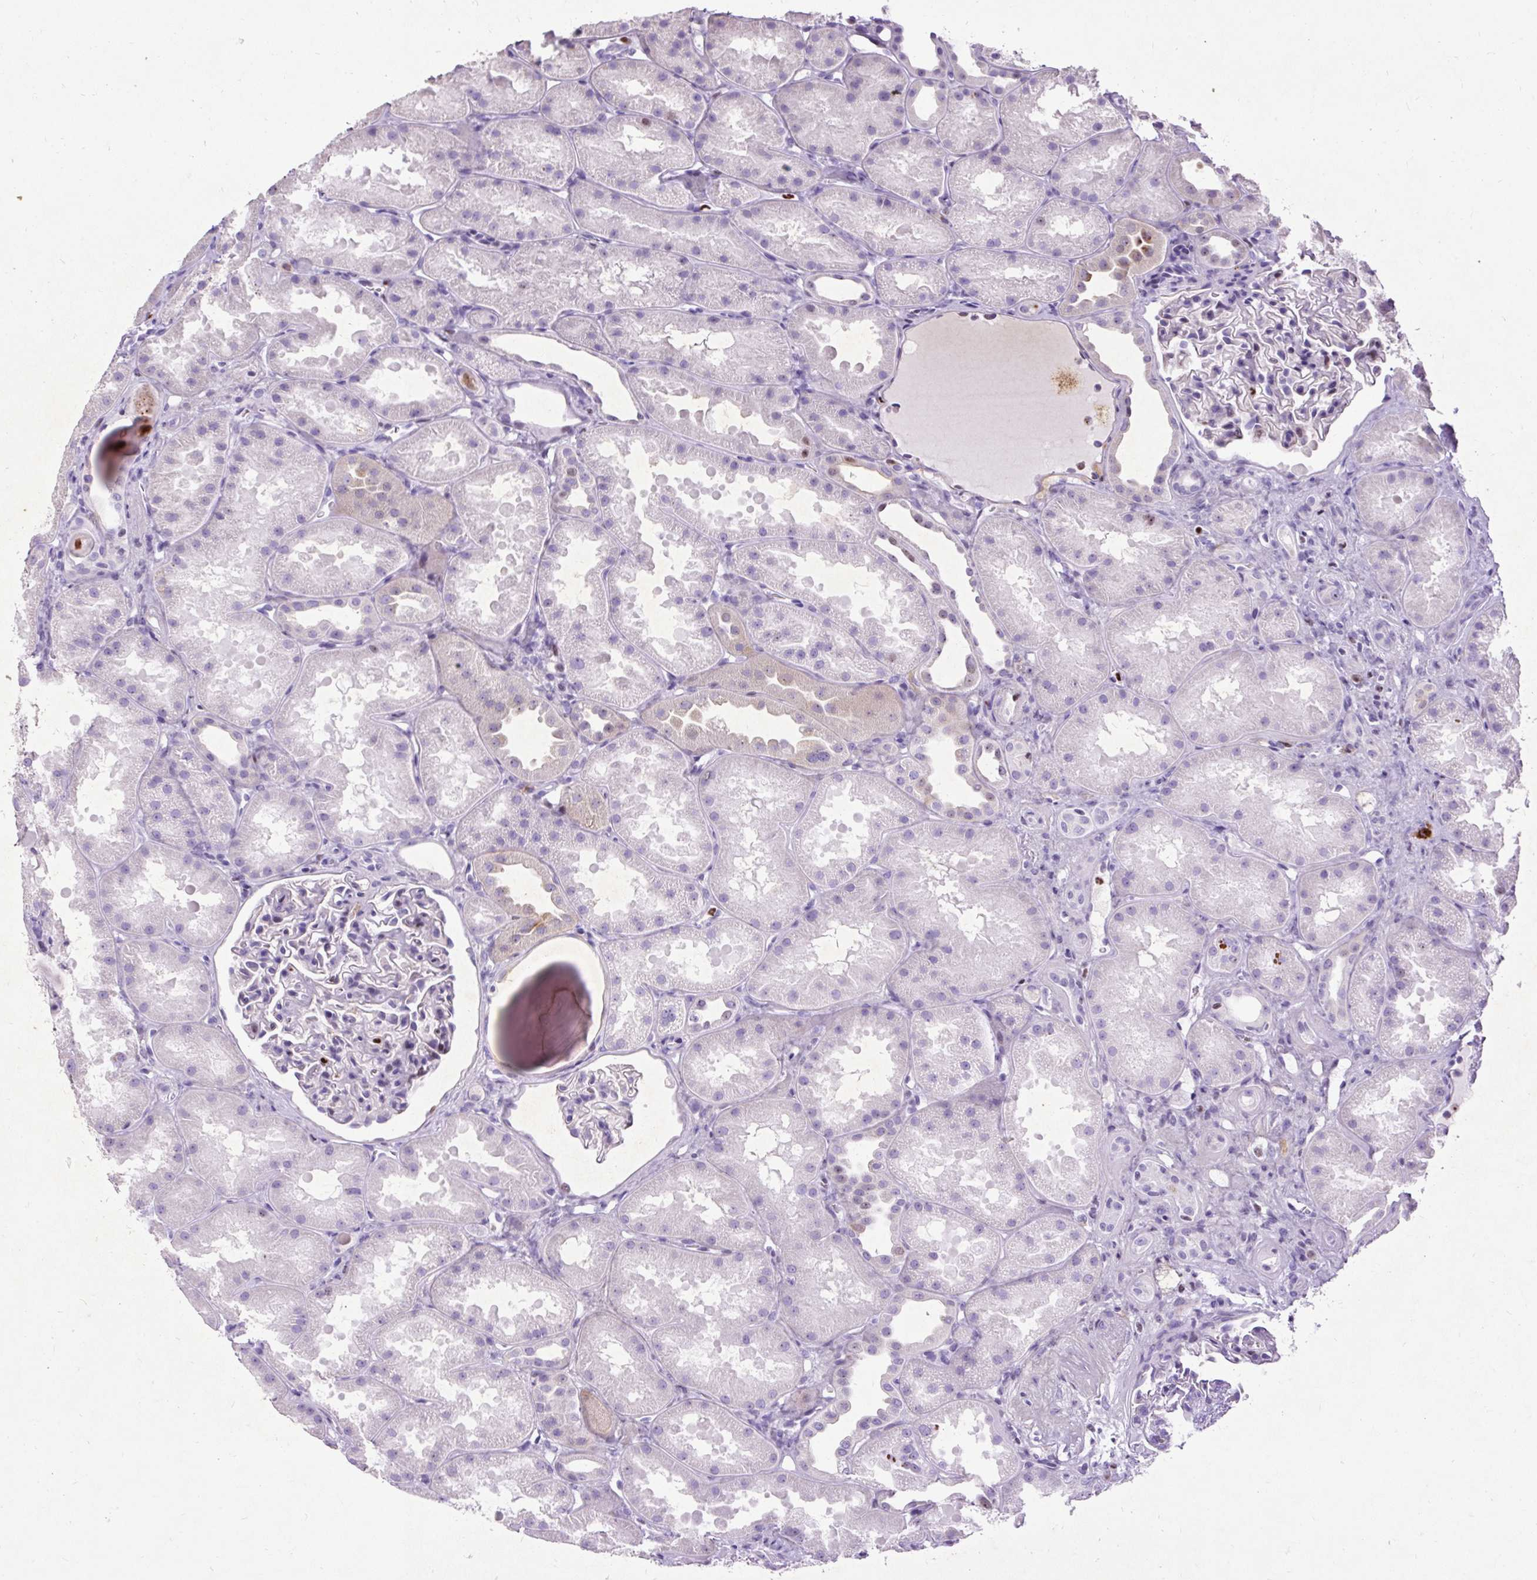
{"staining": {"intensity": "negative", "quantity": "none", "location": "none"}, "tissue": "kidney", "cell_type": "Cells in glomeruli", "image_type": "normal", "snomed": [{"axis": "morphology", "description": "Normal tissue, NOS"}, {"axis": "topography", "description": "Kidney"}], "caption": "IHC histopathology image of unremarkable kidney: human kidney stained with DAB (3,3'-diaminobenzidine) displays no significant protein staining in cells in glomeruli. Brightfield microscopy of IHC stained with DAB (brown) and hematoxylin (blue), captured at high magnification.", "gene": "SPC24", "patient": {"sex": "male", "age": 61}}